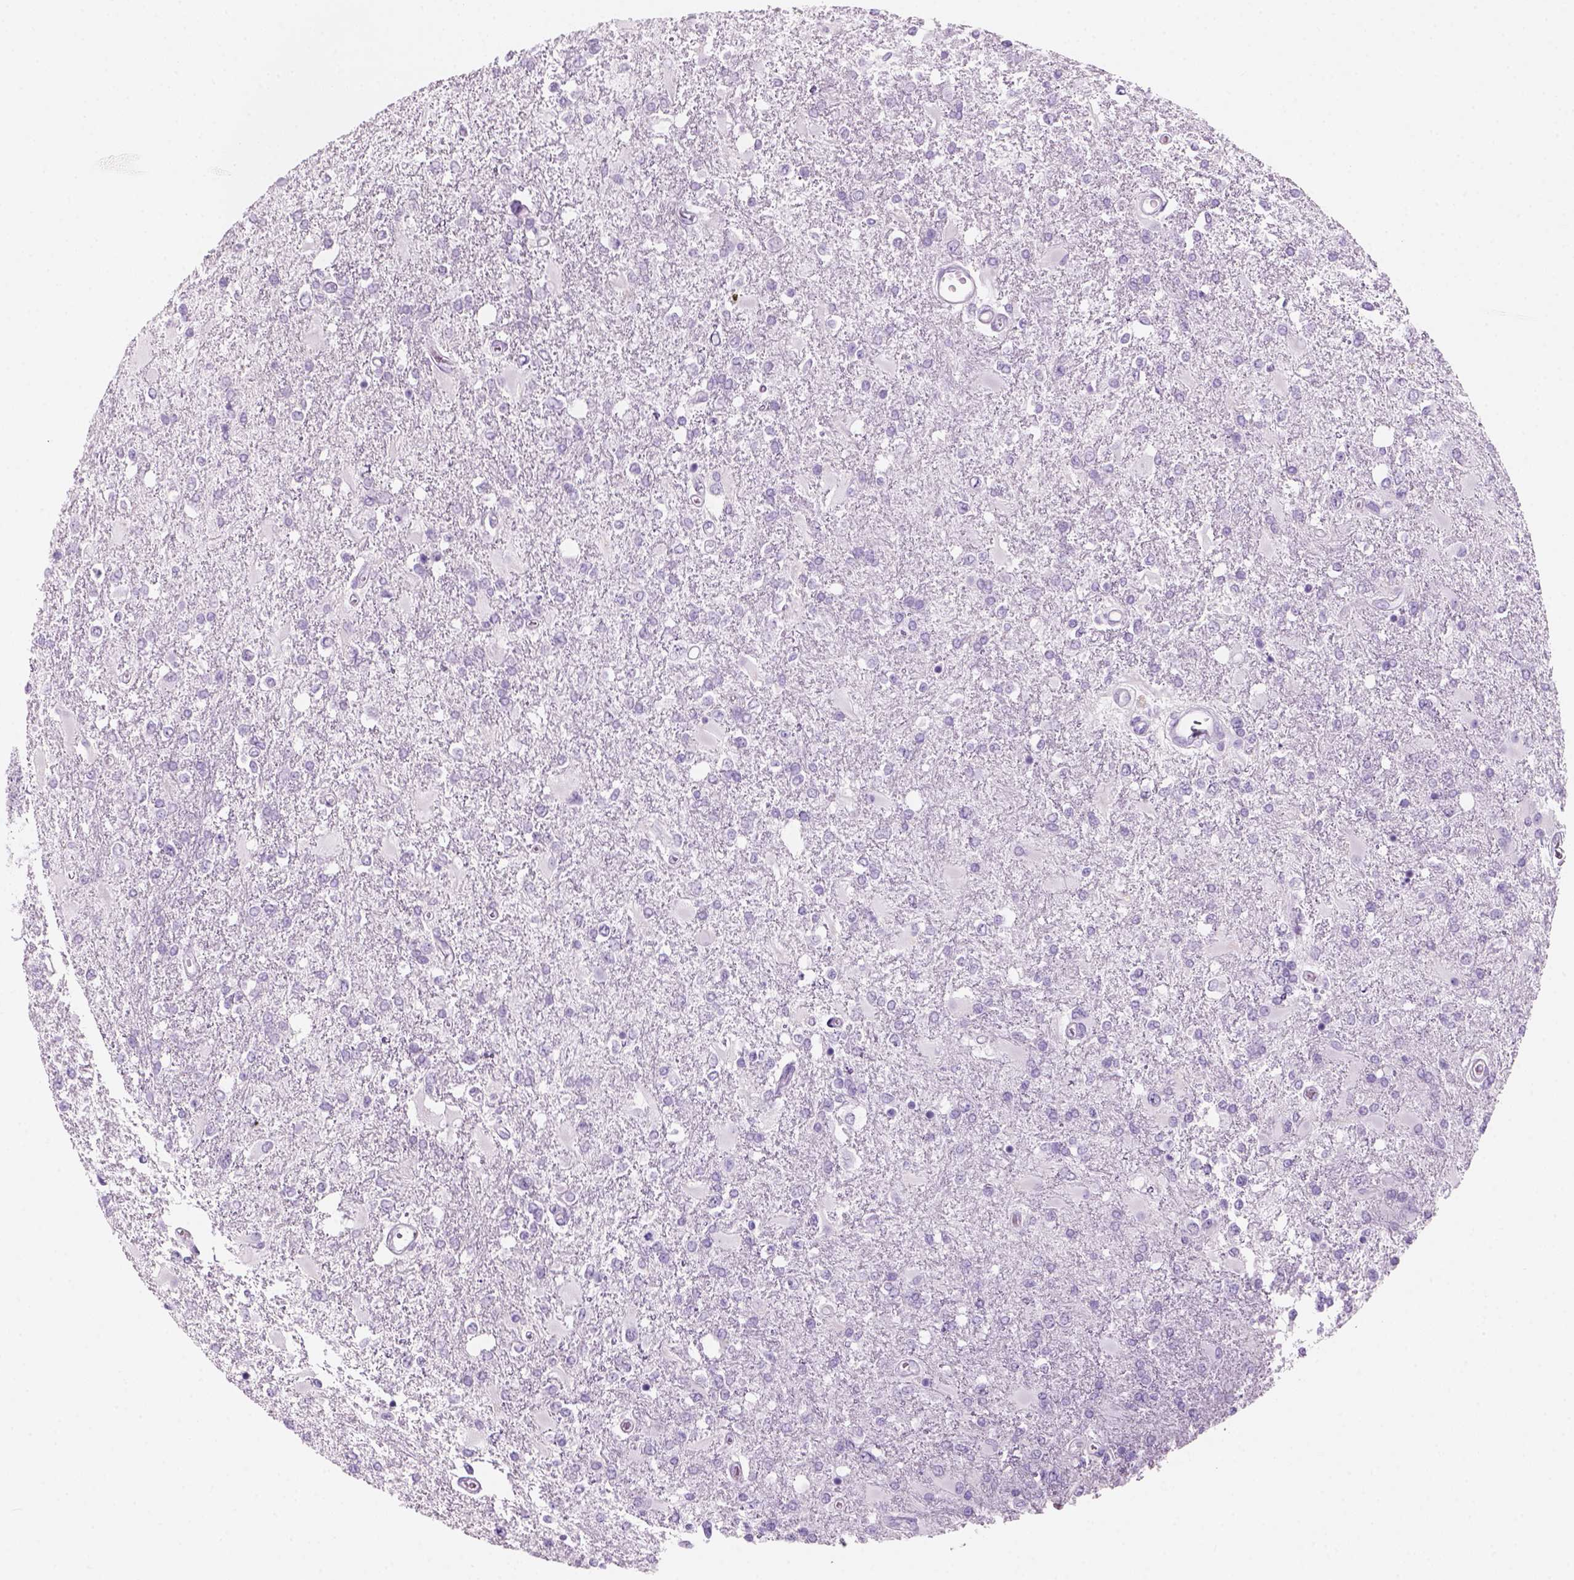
{"staining": {"intensity": "negative", "quantity": "none", "location": "none"}, "tissue": "glioma", "cell_type": "Tumor cells", "image_type": "cancer", "snomed": [{"axis": "morphology", "description": "Glioma, malignant, High grade"}, {"axis": "topography", "description": "Cerebral cortex"}], "caption": "A high-resolution histopathology image shows IHC staining of malignant glioma (high-grade), which shows no significant staining in tumor cells.", "gene": "KRTAP11-1", "patient": {"sex": "male", "age": 79}}